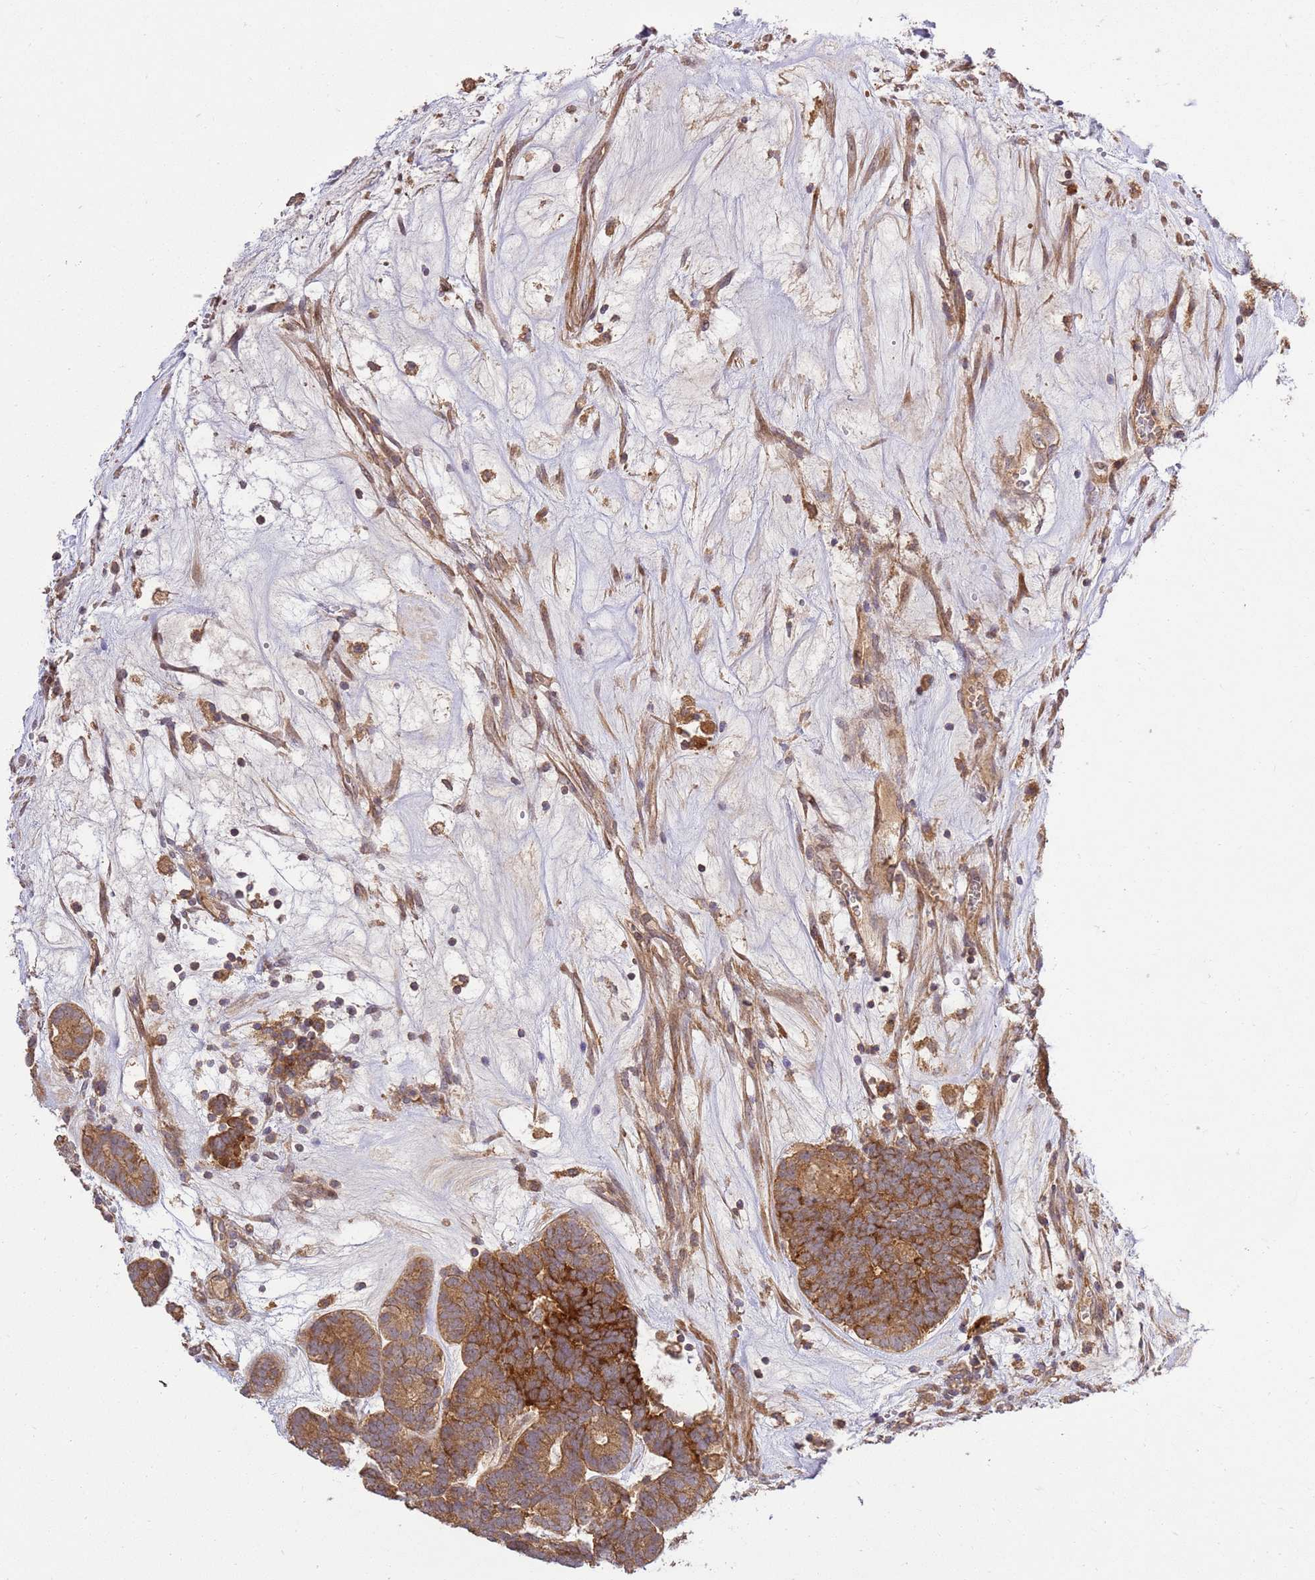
{"staining": {"intensity": "moderate", "quantity": ">75%", "location": "cytoplasmic/membranous"}, "tissue": "head and neck cancer", "cell_type": "Tumor cells", "image_type": "cancer", "snomed": [{"axis": "morphology", "description": "Adenocarcinoma, NOS"}, {"axis": "topography", "description": "Head-Neck"}], "caption": "High-magnification brightfield microscopy of head and neck cancer (adenocarcinoma) stained with DAB (3,3'-diaminobenzidine) (brown) and counterstained with hematoxylin (blue). tumor cells exhibit moderate cytoplasmic/membranous expression is appreciated in approximately>75% of cells.", "gene": "GAREM1", "patient": {"sex": "female", "age": 81}}